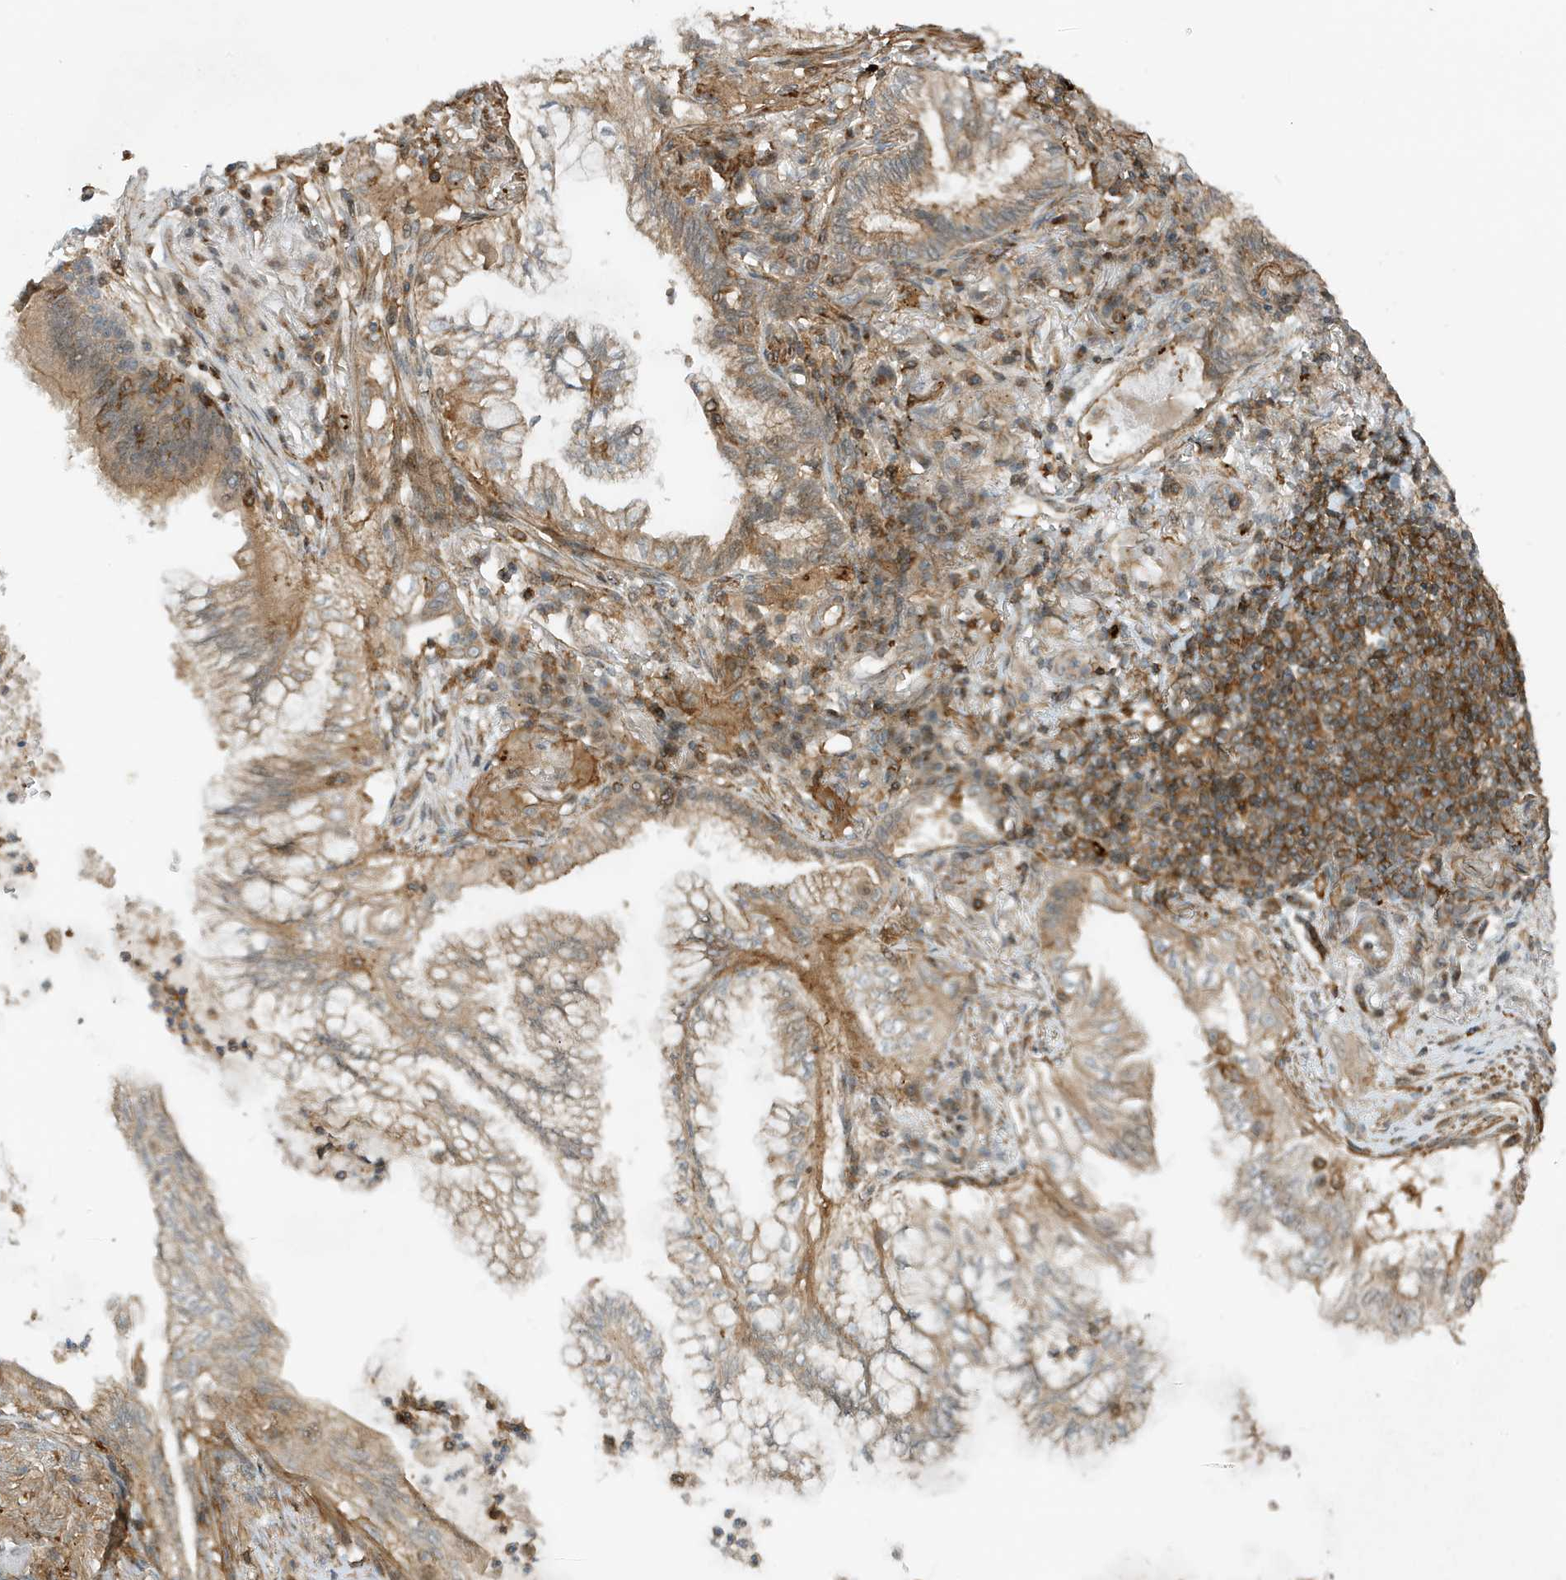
{"staining": {"intensity": "moderate", "quantity": ">75%", "location": "cytoplasmic/membranous"}, "tissue": "lung cancer", "cell_type": "Tumor cells", "image_type": "cancer", "snomed": [{"axis": "morphology", "description": "Adenocarcinoma, NOS"}, {"axis": "topography", "description": "Lung"}], "caption": "Moderate cytoplasmic/membranous staining is seen in about >75% of tumor cells in adenocarcinoma (lung).", "gene": "TATDN3", "patient": {"sex": "female", "age": 70}}